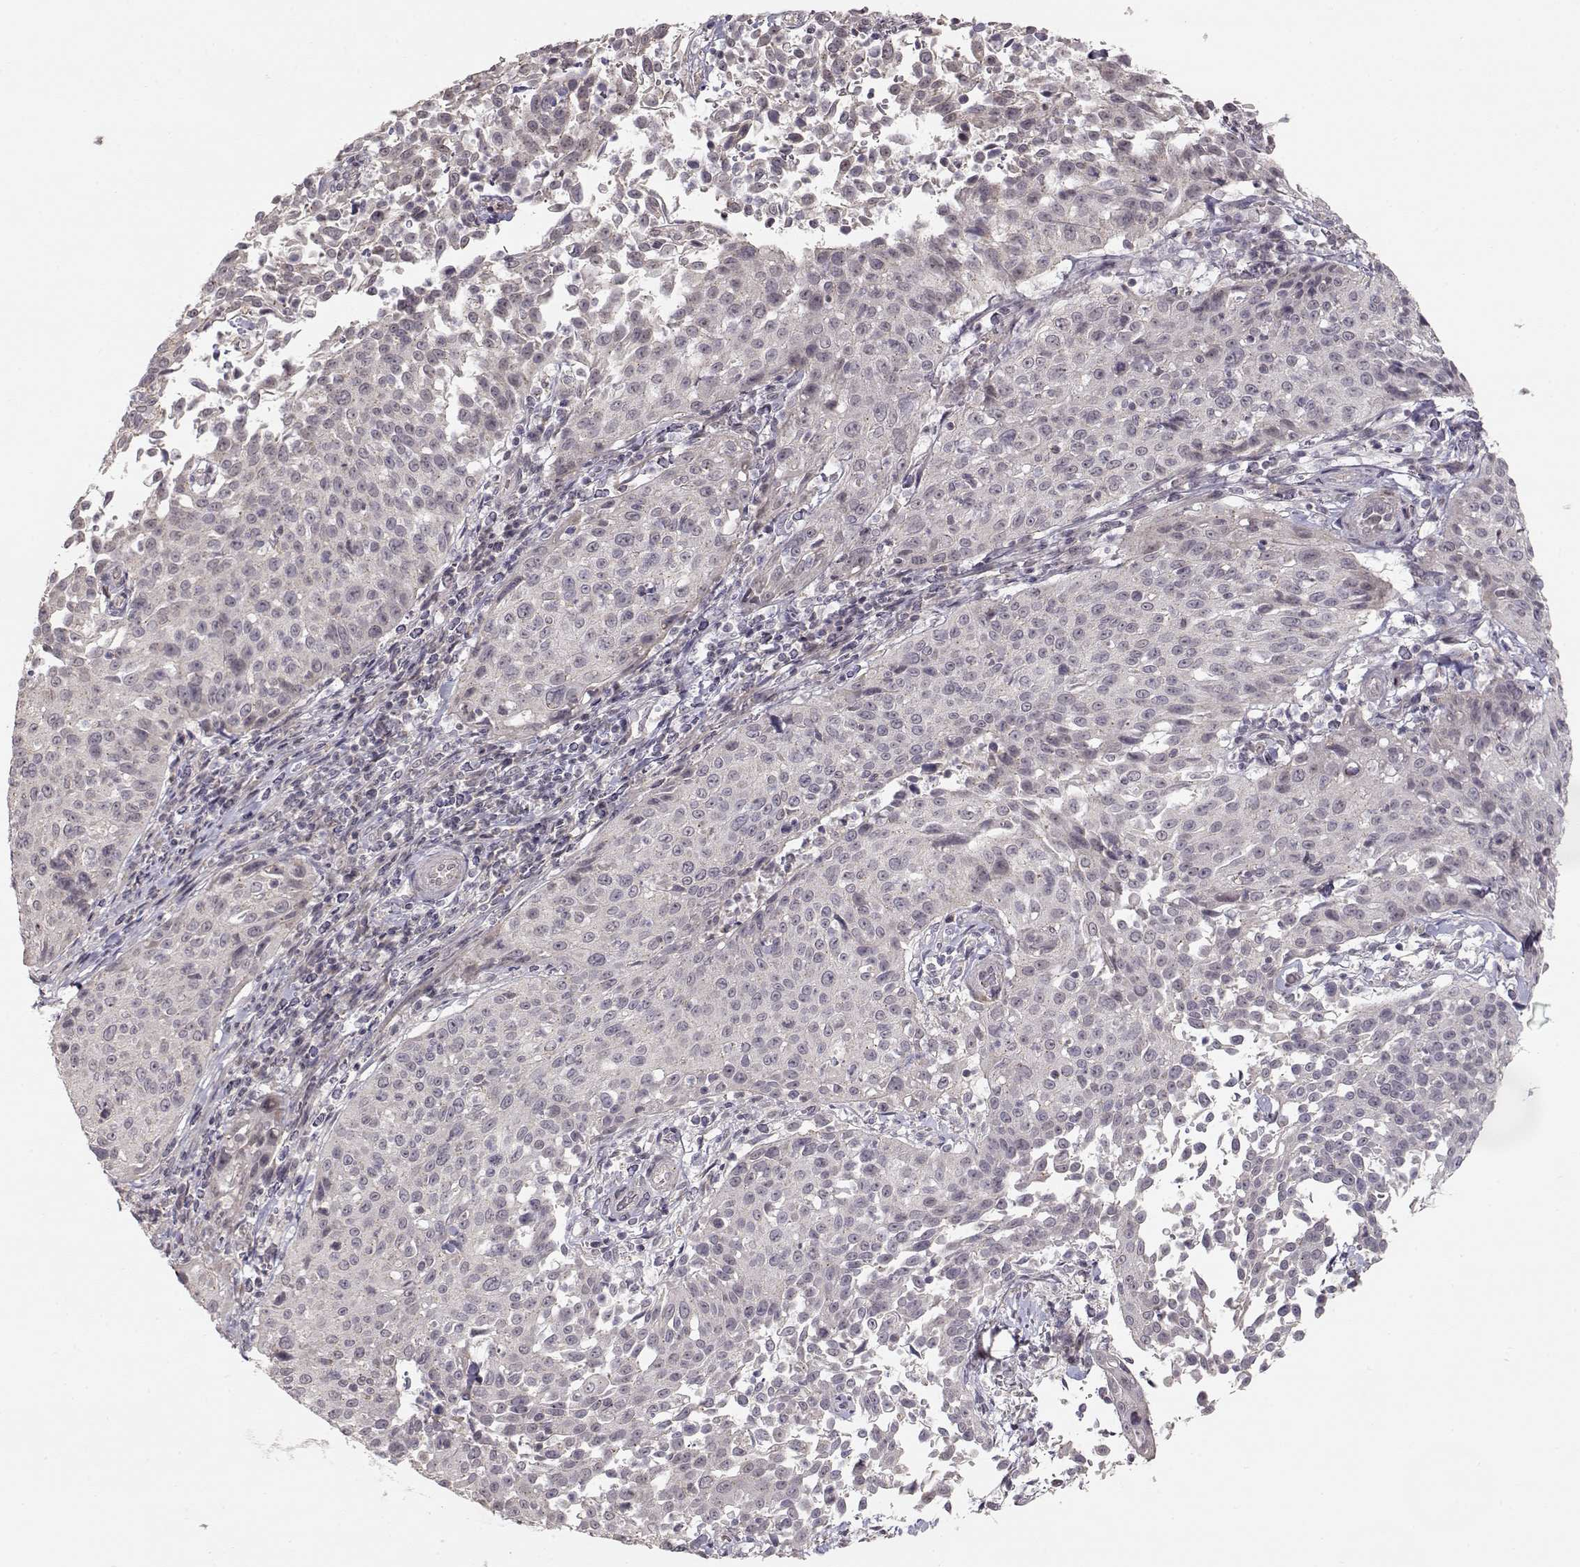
{"staining": {"intensity": "negative", "quantity": "none", "location": "none"}, "tissue": "cervical cancer", "cell_type": "Tumor cells", "image_type": "cancer", "snomed": [{"axis": "morphology", "description": "Squamous cell carcinoma, NOS"}, {"axis": "topography", "description": "Cervix"}], "caption": "IHC photomicrograph of neoplastic tissue: human squamous cell carcinoma (cervical) stained with DAB exhibits no significant protein staining in tumor cells.", "gene": "PNMT", "patient": {"sex": "female", "age": 26}}